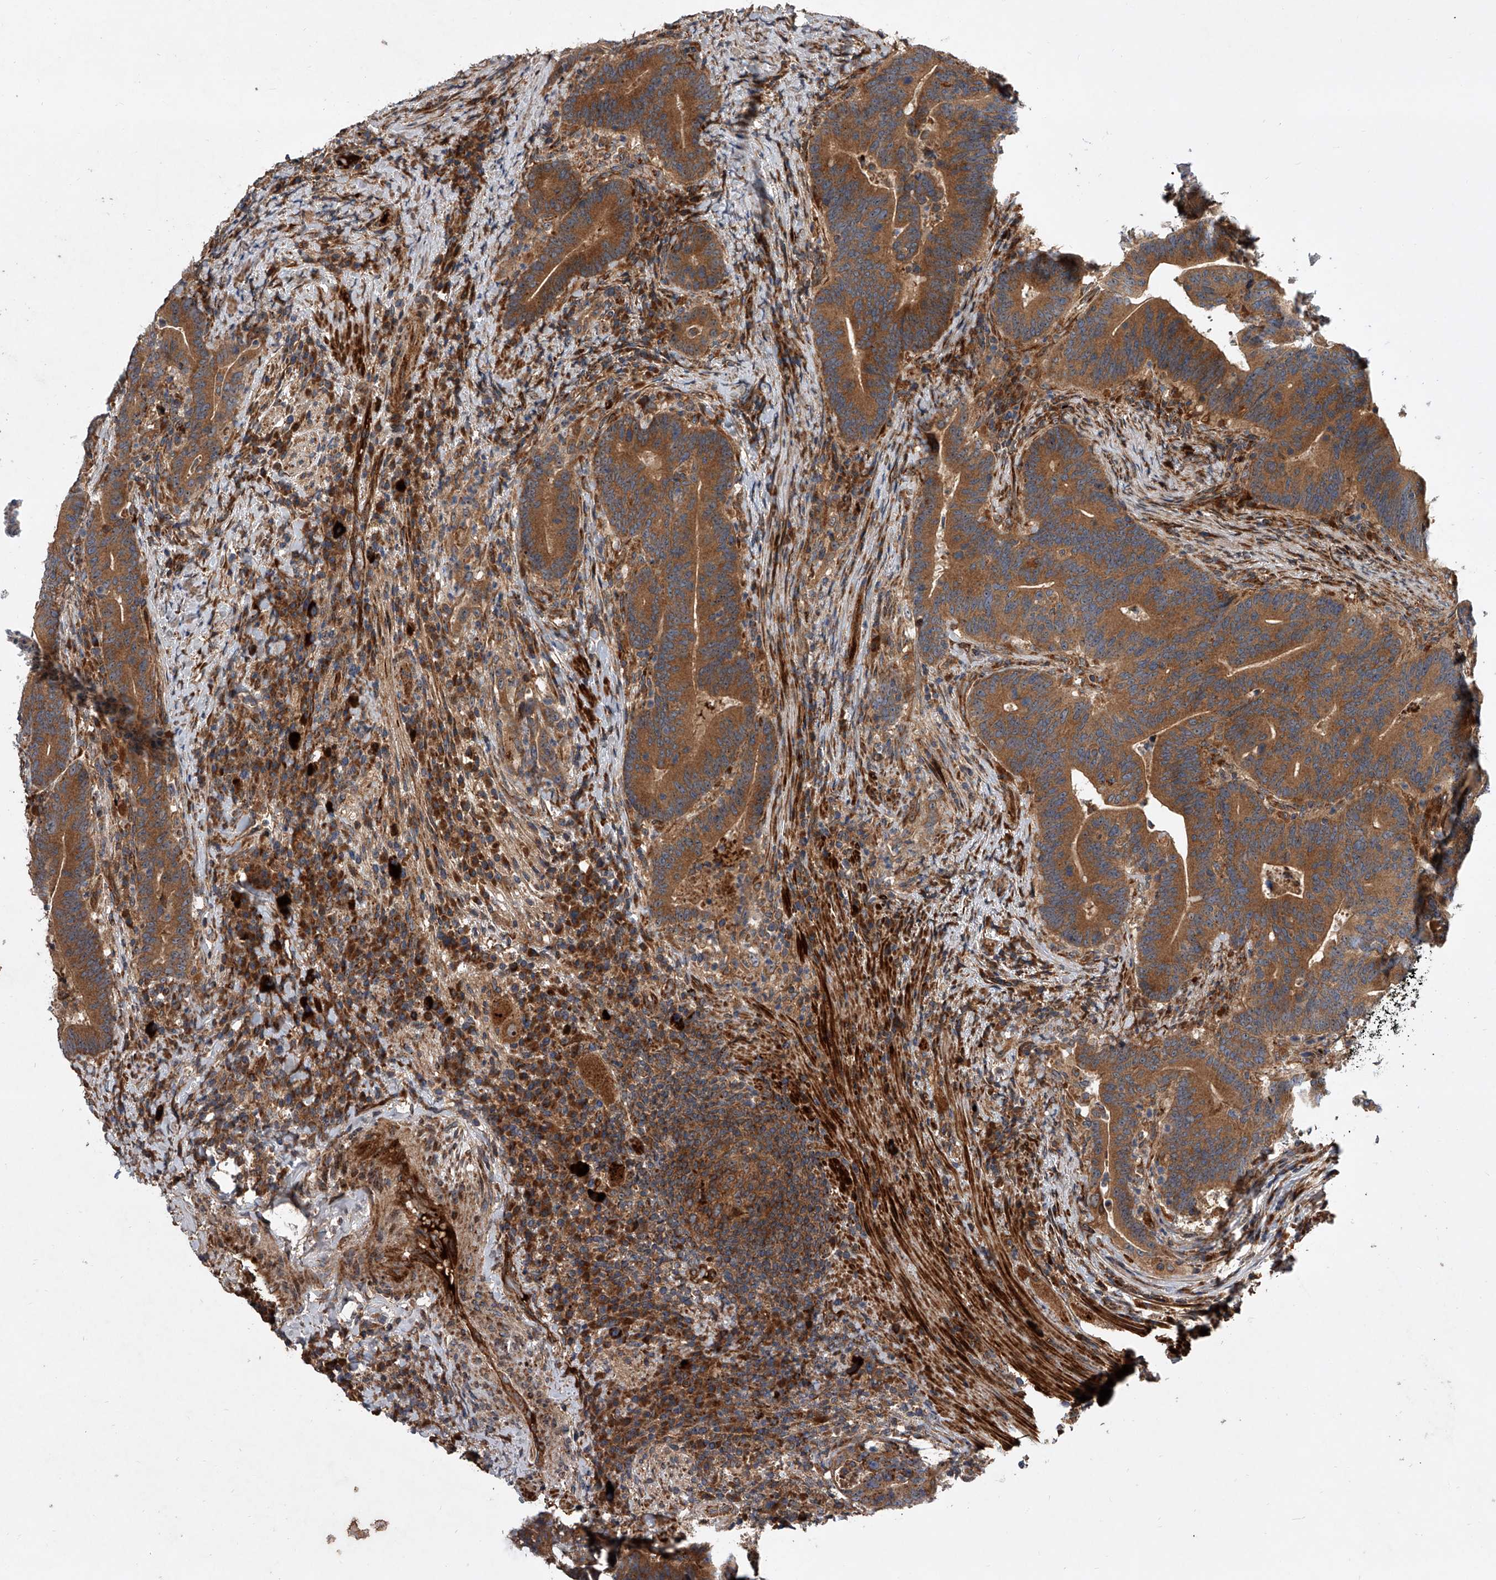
{"staining": {"intensity": "strong", "quantity": ">75%", "location": "cytoplasmic/membranous"}, "tissue": "colorectal cancer", "cell_type": "Tumor cells", "image_type": "cancer", "snomed": [{"axis": "morphology", "description": "Adenocarcinoma, NOS"}, {"axis": "topography", "description": "Colon"}], "caption": "Immunohistochemical staining of adenocarcinoma (colorectal) shows high levels of strong cytoplasmic/membranous protein positivity in about >75% of tumor cells. The protein of interest is shown in brown color, while the nuclei are stained blue.", "gene": "USP47", "patient": {"sex": "female", "age": 66}}